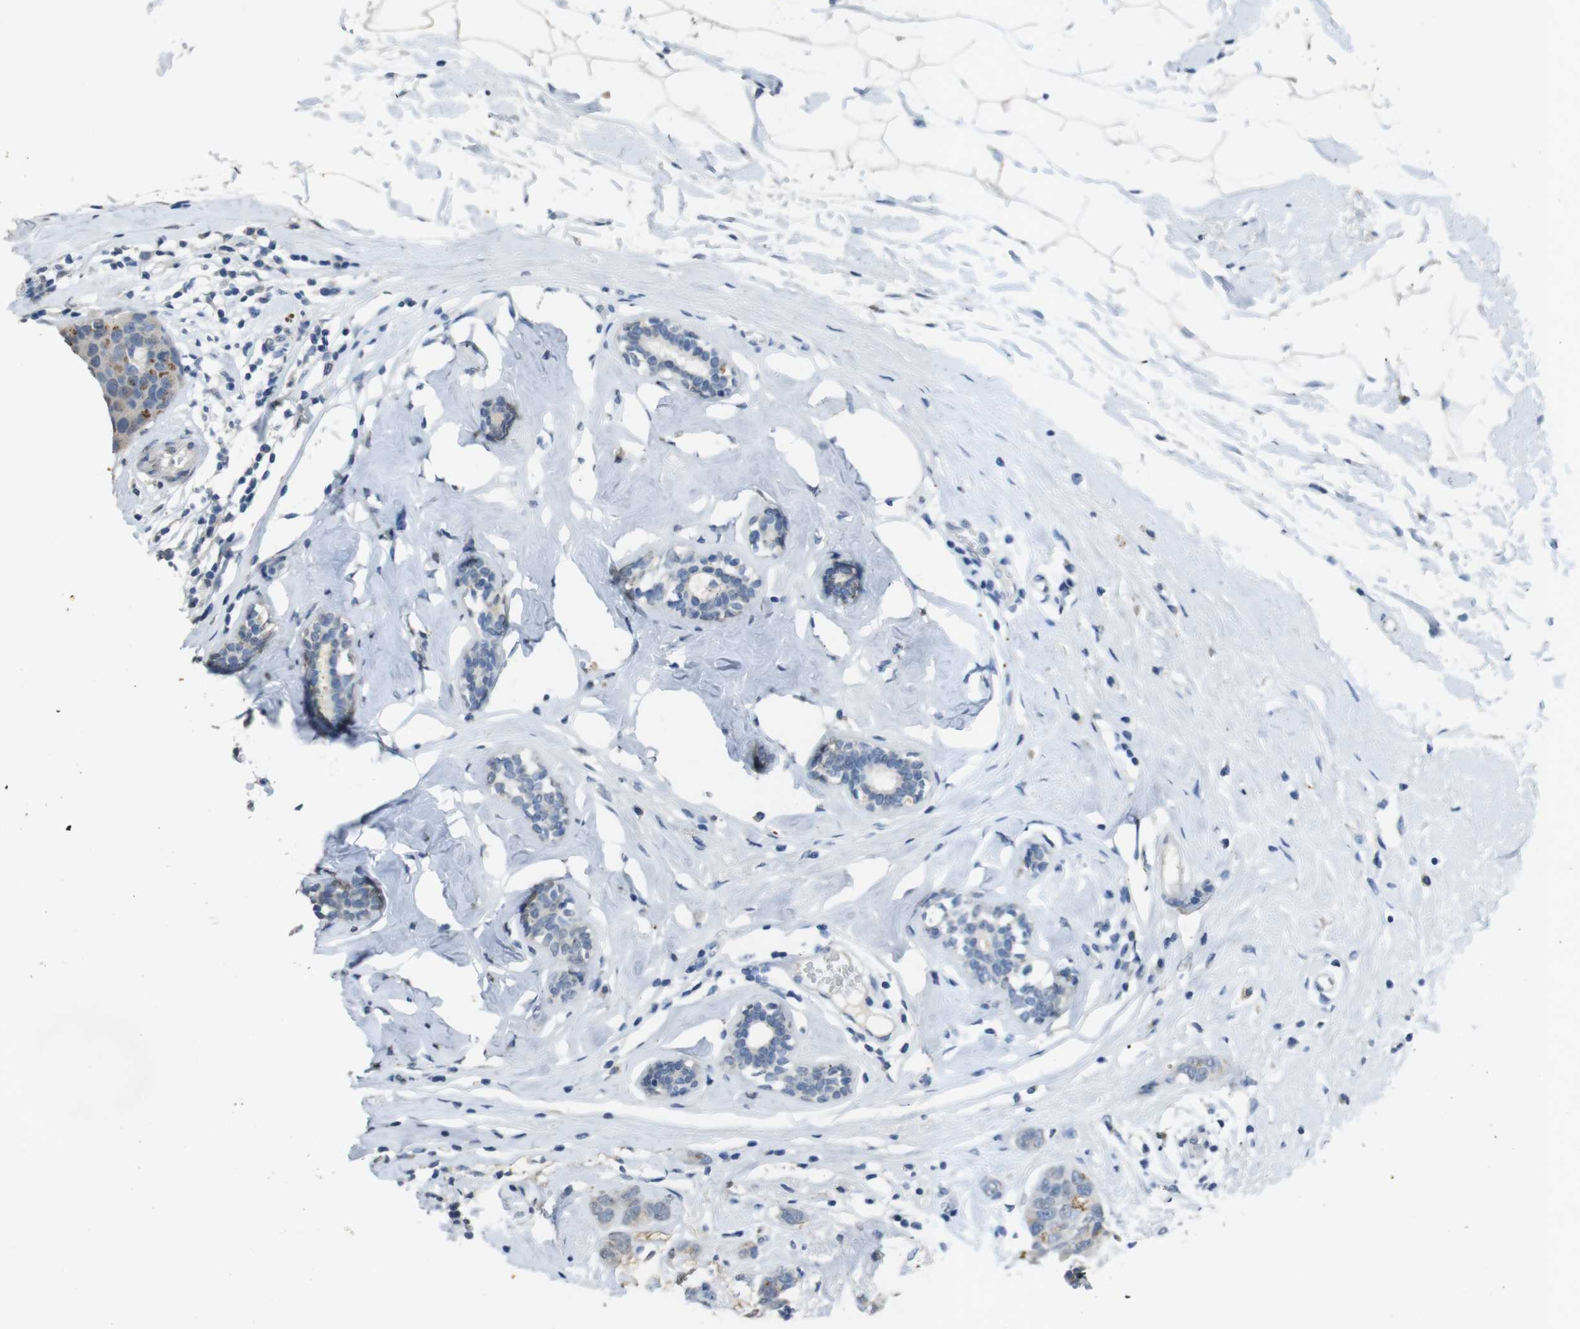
{"staining": {"intensity": "negative", "quantity": "none", "location": "none"}, "tissue": "breast cancer", "cell_type": "Tumor cells", "image_type": "cancer", "snomed": [{"axis": "morphology", "description": "Normal tissue, NOS"}, {"axis": "morphology", "description": "Duct carcinoma"}, {"axis": "topography", "description": "Breast"}], "caption": "Tumor cells are negative for brown protein staining in breast cancer.", "gene": "STBD1", "patient": {"sex": "female", "age": 50}}